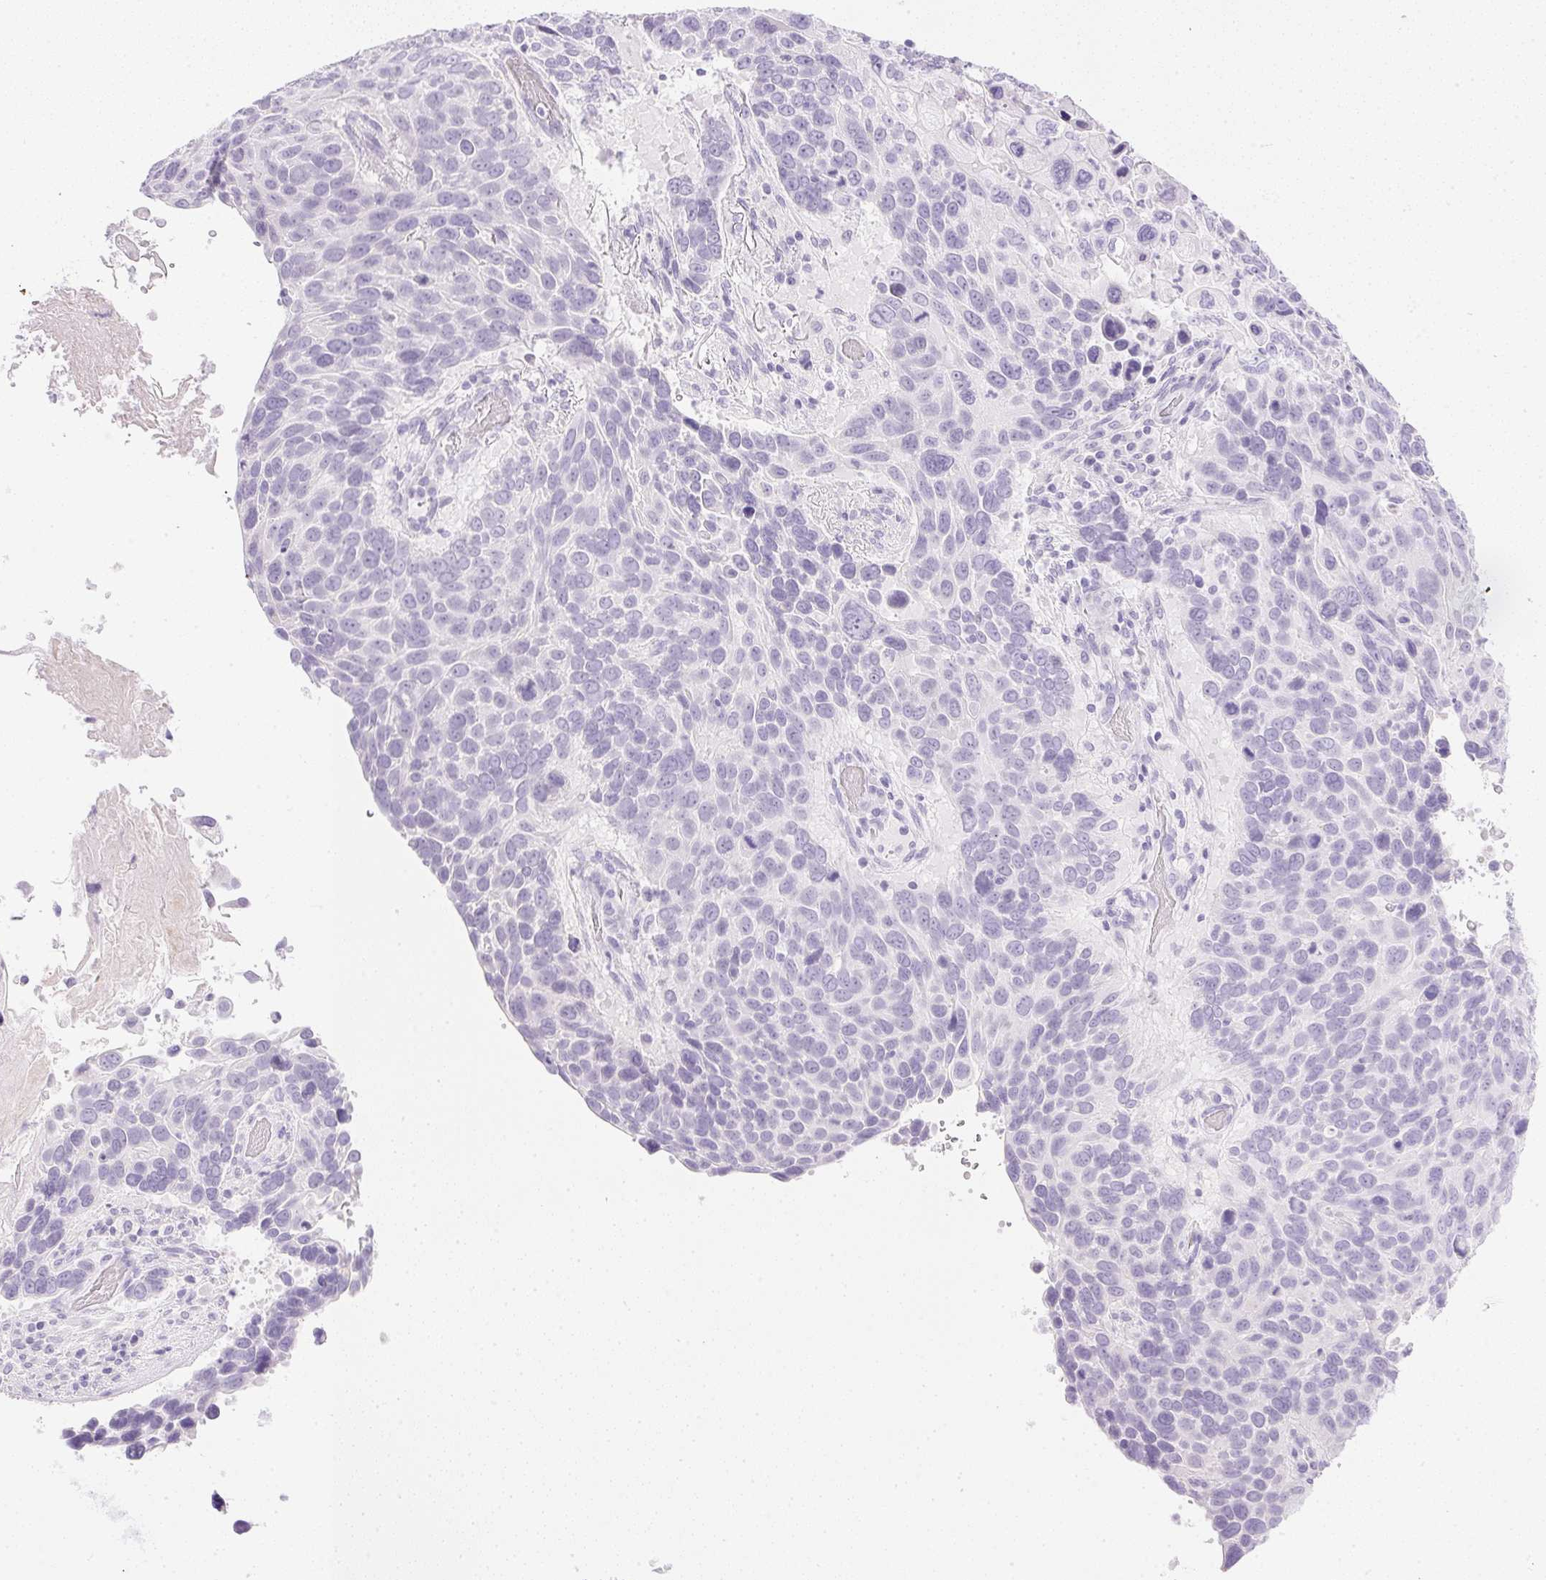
{"staining": {"intensity": "negative", "quantity": "none", "location": "none"}, "tissue": "lung cancer", "cell_type": "Tumor cells", "image_type": "cancer", "snomed": [{"axis": "morphology", "description": "Squamous cell carcinoma, NOS"}, {"axis": "topography", "description": "Lung"}], "caption": "Immunohistochemical staining of human lung cancer (squamous cell carcinoma) shows no significant positivity in tumor cells.", "gene": "CPB1", "patient": {"sex": "male", "age": 68}}